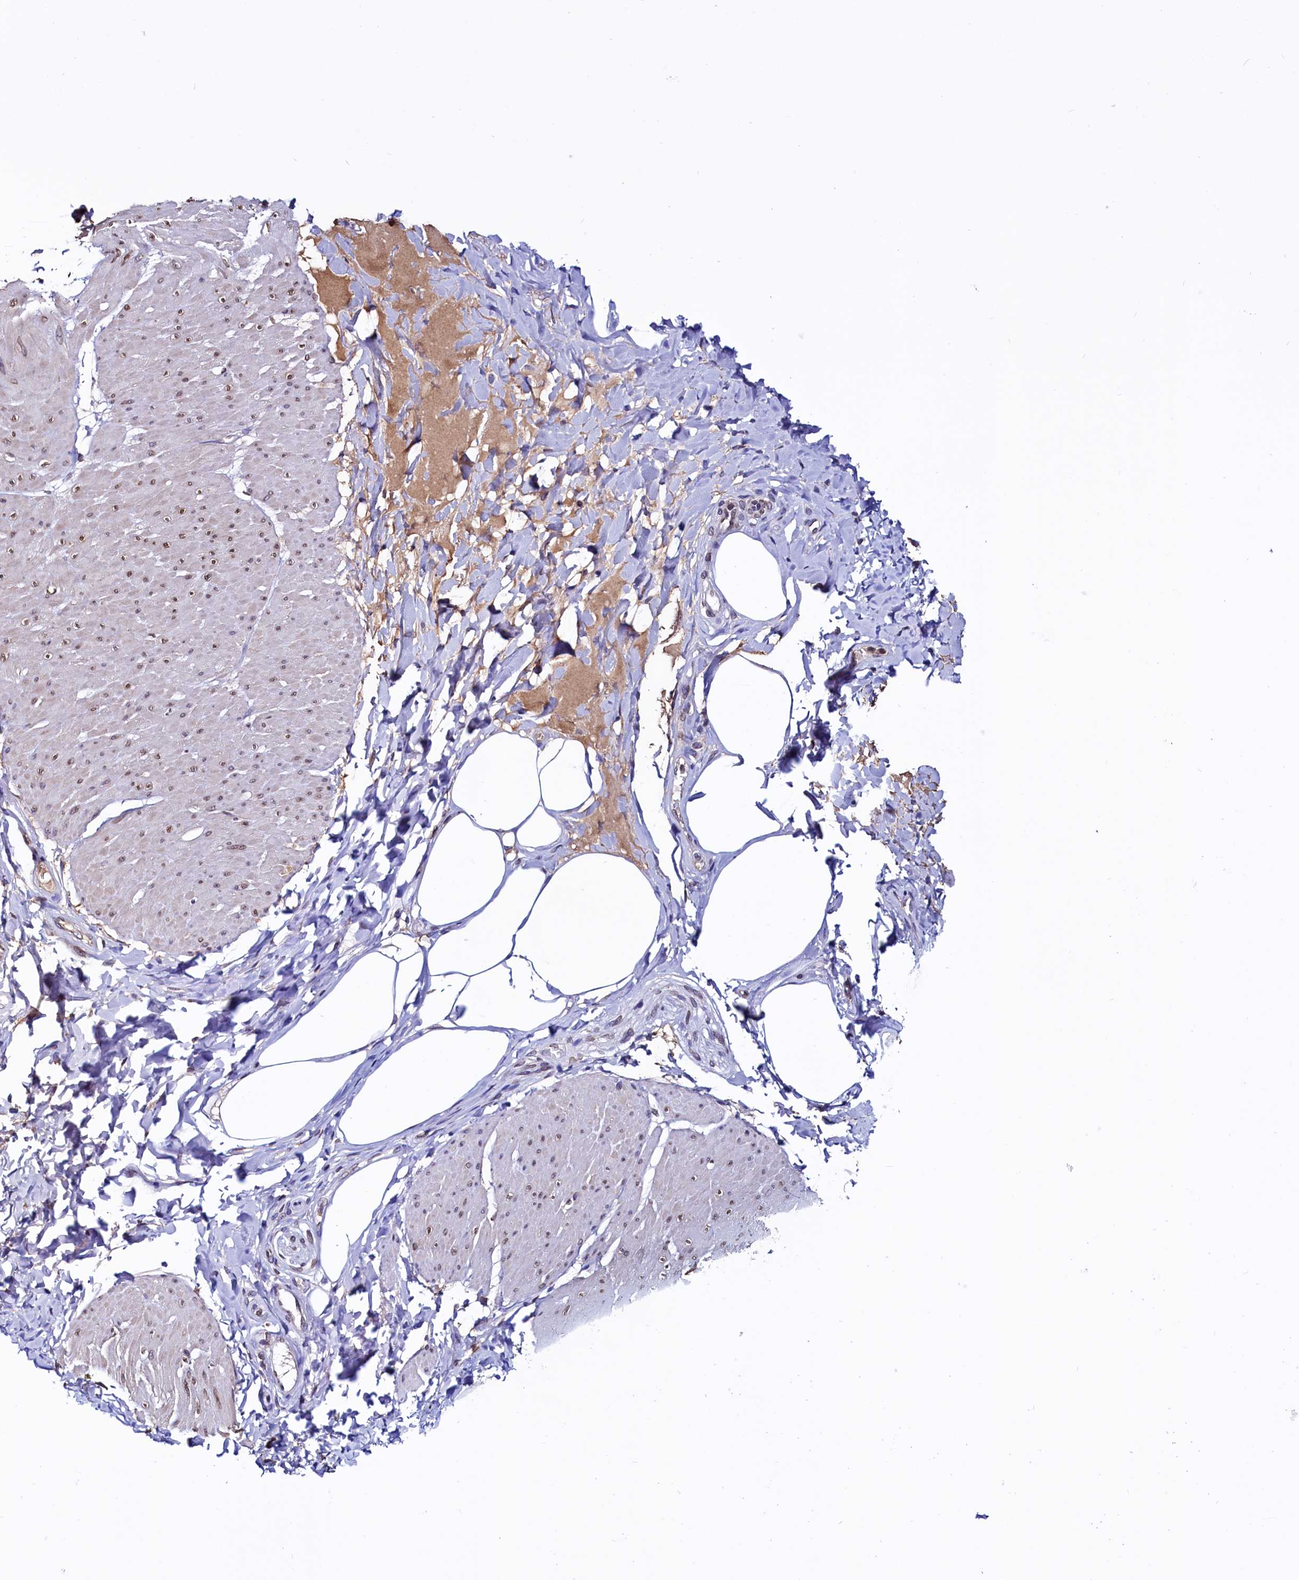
{"staining": {"intensity": "moderate", "quantity": "25%-75%", "location": "nuclear"}, "tissue": "smooth muscle", "cell_type": "Smooth muscle cells", "image_type": "normal", "snomed": [{"axis": "morphology", "description": "Urothelial carcinoma, High grade"}, {"axis": "topography", "description": "Urinary bladder"}], "caption": "This photomicrograph demonstrates IHC staining of unremarkable human smooth muscle, with medium moderate nuclear positivity in about 25%-75% of smooth muscle cells.", "gene": "HAND1", "patient": {"sex": "male", "age": 46}}